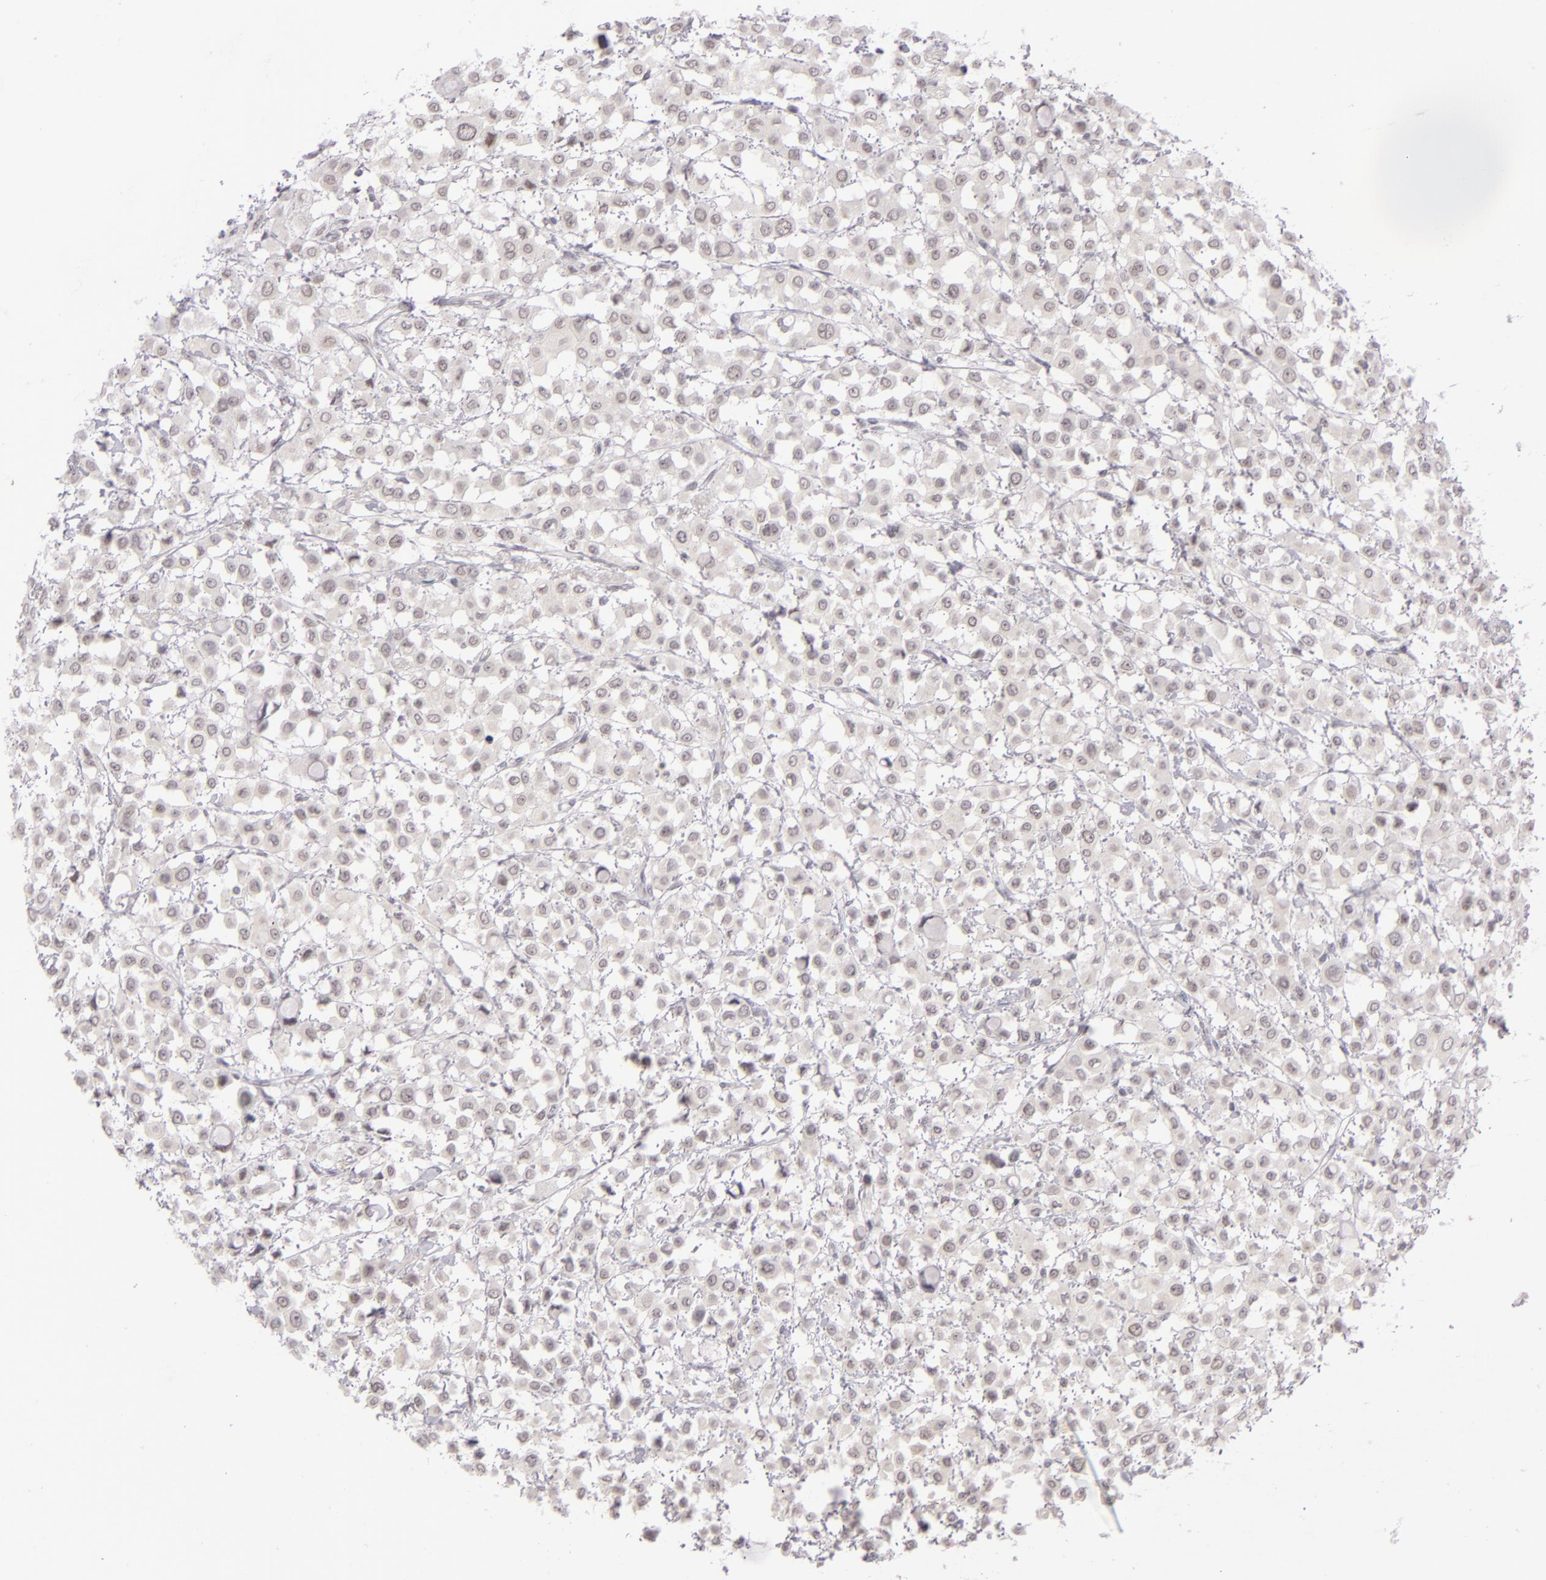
{"staining": {"intensity": "negative", "quantity": "none", "location": "none"}, "tissue": "breast cancer", "cell_type": "Tumor cells", "image_type": "cancer", "snomed": [{"axis": "morphology", "description": "Lobular carcinoma"}, {"axis": "topography", "description": "Breast"}], "caption": "The image shows no significant expression in tumor cells of breast cancer (lobular carcinoma).", "gene": "ZNF205", "patient": {"sex": "female", "age": 85}}